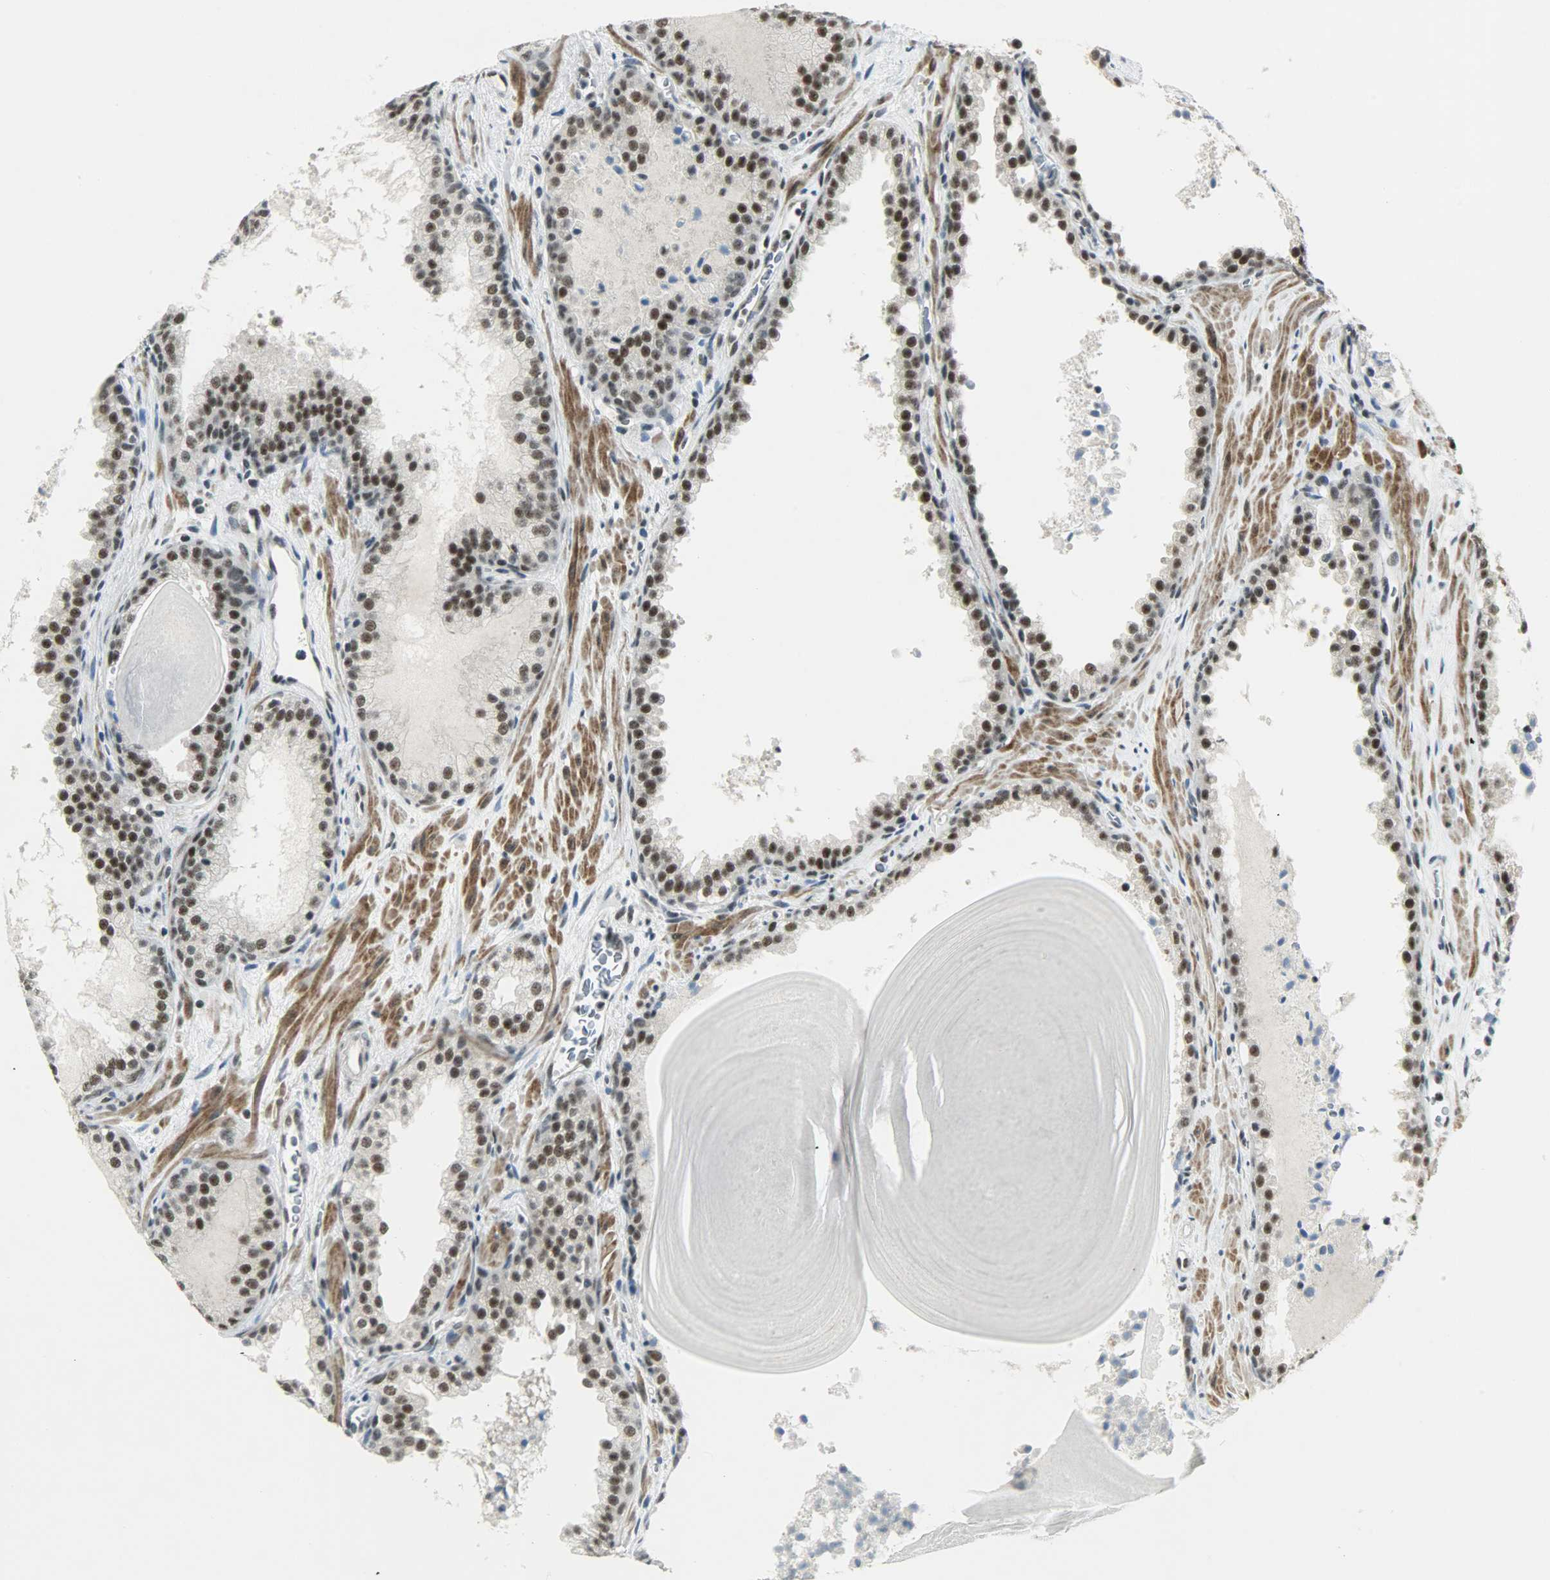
{"staining": {"intensity": "strong", "quantity": ">75%", "location": "nuclear"}, "tissue": "prostate cancer", "cell_type": "Tumor cells", "image_type": "cancer", "snomed": [{"axis": "morphology", "description": "Adenocarcinoma, Low grade"}, {"axis": "topography", "description": "Prostate"}], "caption": "IHC micrograph of neoplastic tissue: human adenocarcinoma (low-grade) (prostate) stained using immunohistochemistry shows high levels of strong protein expression localized specifically in the nuclear of tumor cells, appearing as a nuclear brown color.", "gene": "SUGP1", "patient": {"sex": "male", "age": 63}}